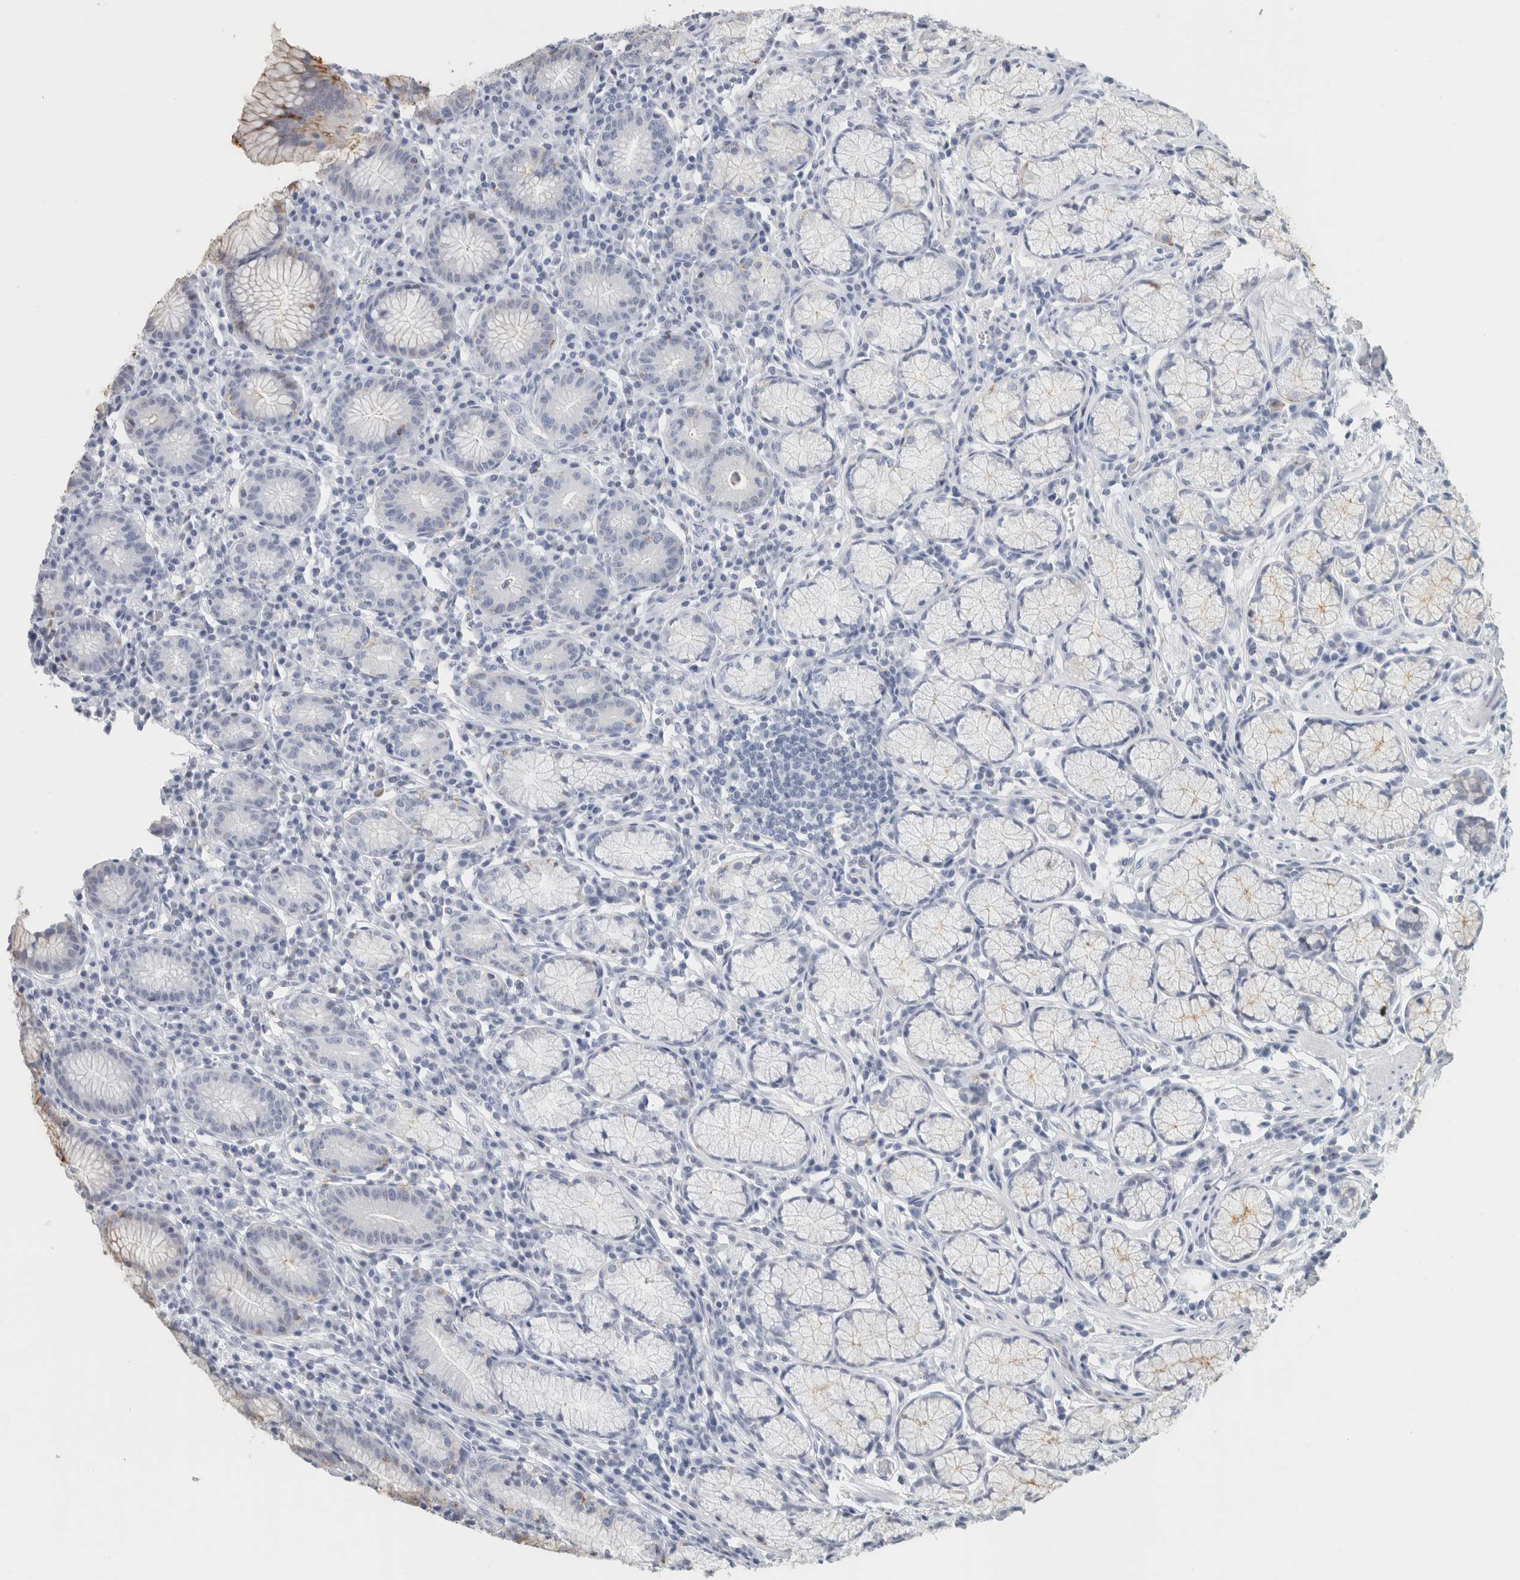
{"staining": {"intensity": "moderate", "quantity": "25%-75%", "location": "cytoplasmic/membranous"}, "tissue": "stomach", "cell_type": "Glandular cells", "image_type": "normal", "snomed": [{"axis": "morphology", "description": "Normal tissue, NOS"}, {"axis": "topography", "description": "Stomach"}], "caption": "Benign stomach was stained to show a protein in brown. There is medium levels of moderate cytoplasmic/membranous expression in about 25%-75% of glandular cells. (DAB (3,3'-diaminobenzidine) IHC with brightfield microscopy, high magnification).", "gene": "TSPAN8", "patient": {"sex": "male", "age": 55}}